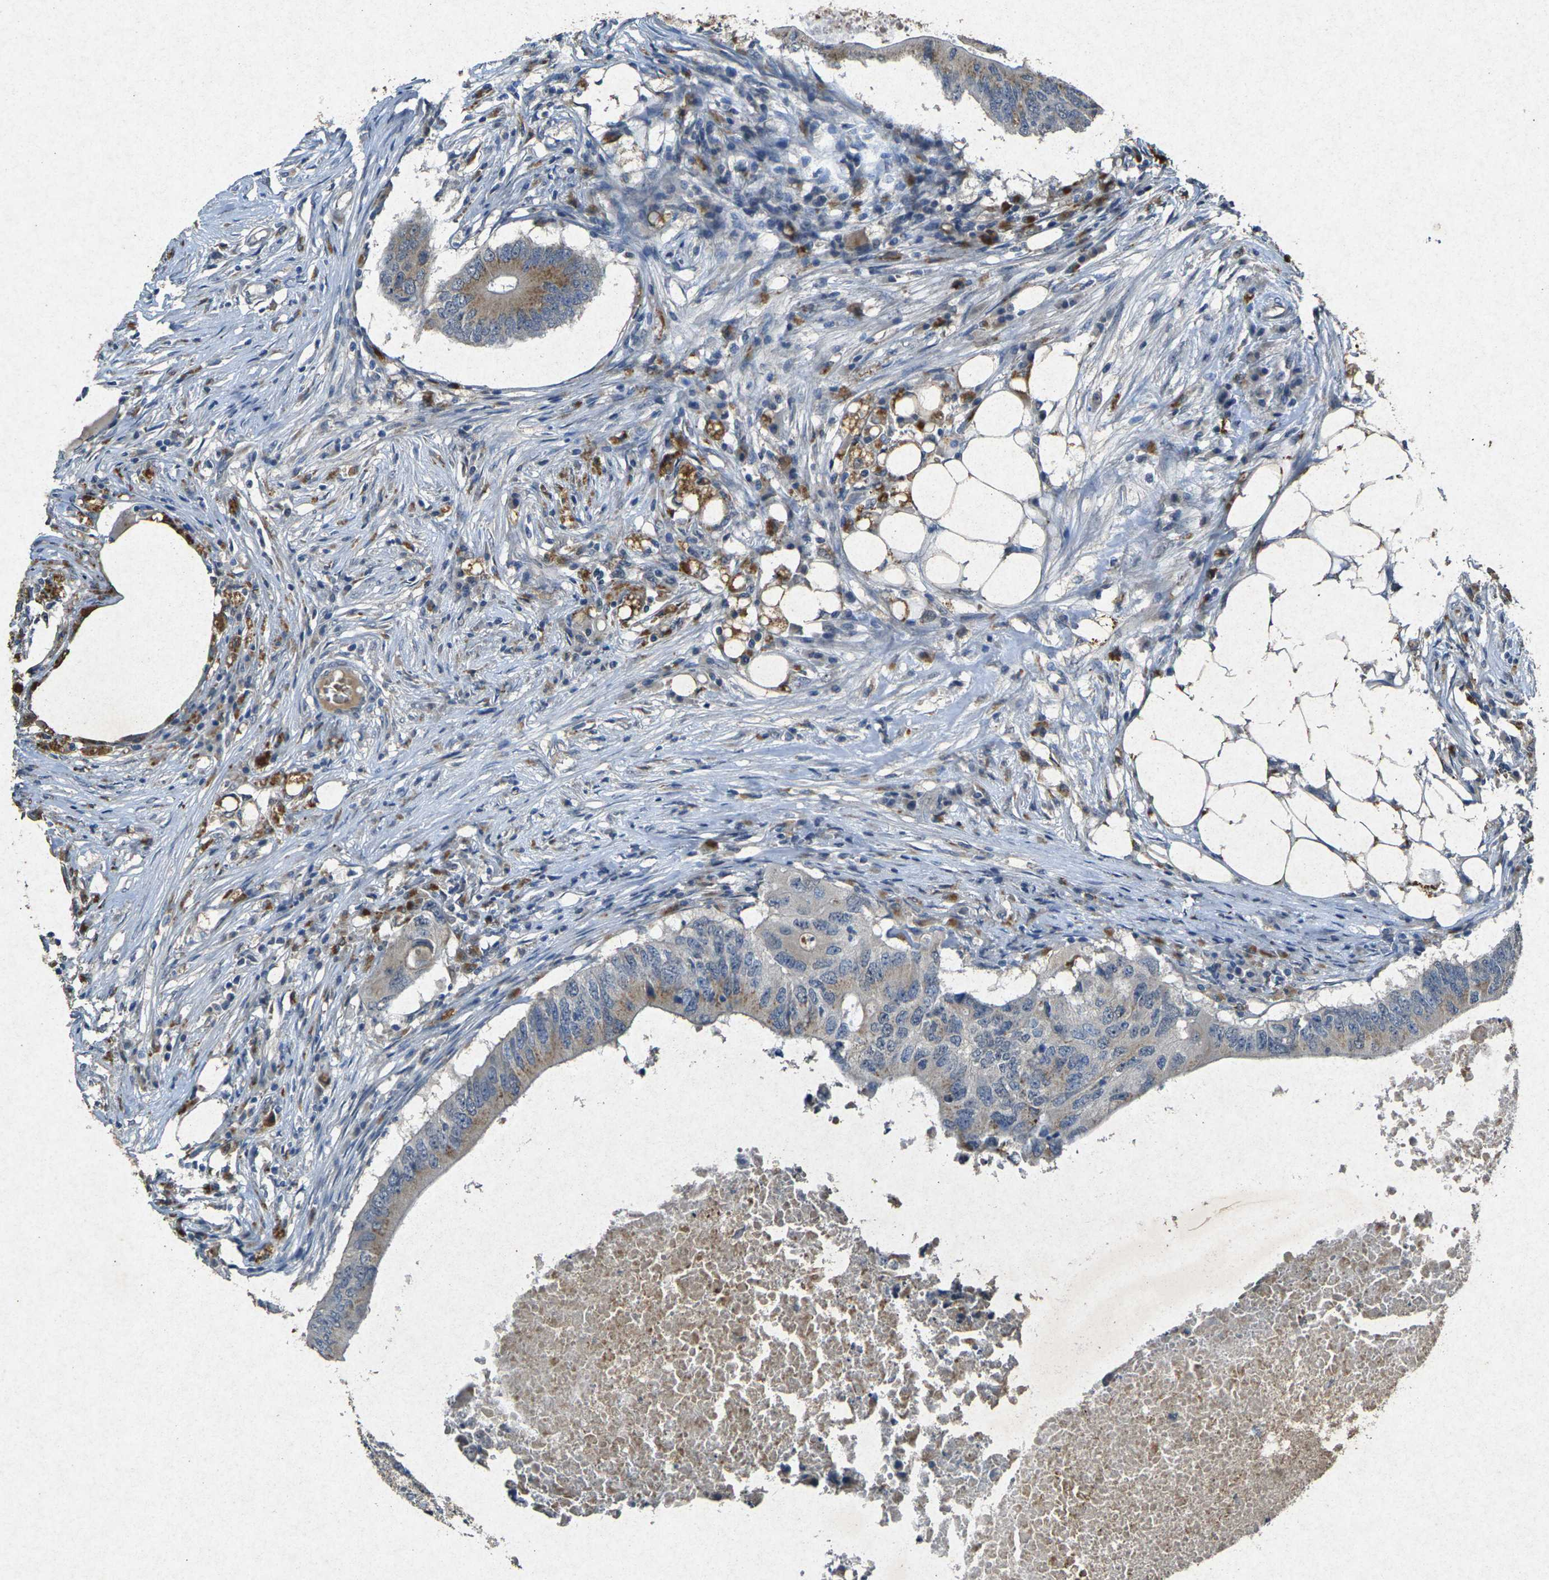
{"staining": {"intensity": "moderate", "quantity": ">75%", "location": "cytoplasmic/membranous"}, "tissue": "colorectal cancer", "cell_type": "Tumor cells", "image_type": "cancer", "snomed": [{"axis": "morphology", "description": "Adenocarcinoma, NOS"}, {"axis": "topography", "description": "Colon"}], "caption": "The immunohistochemical stain shows moderate cytoplasmic/membranous positivity in tumor cells of colorectal cancer (adenocarcinoma) tissue. (Stains: DAB (3,3'-diaminobenzidine) in brown, nuclei in blue, Microscopy: brightfield microscopy at high magnification).", "gene": "RGMA", "patient": {"sex": "male", "age": 71}}